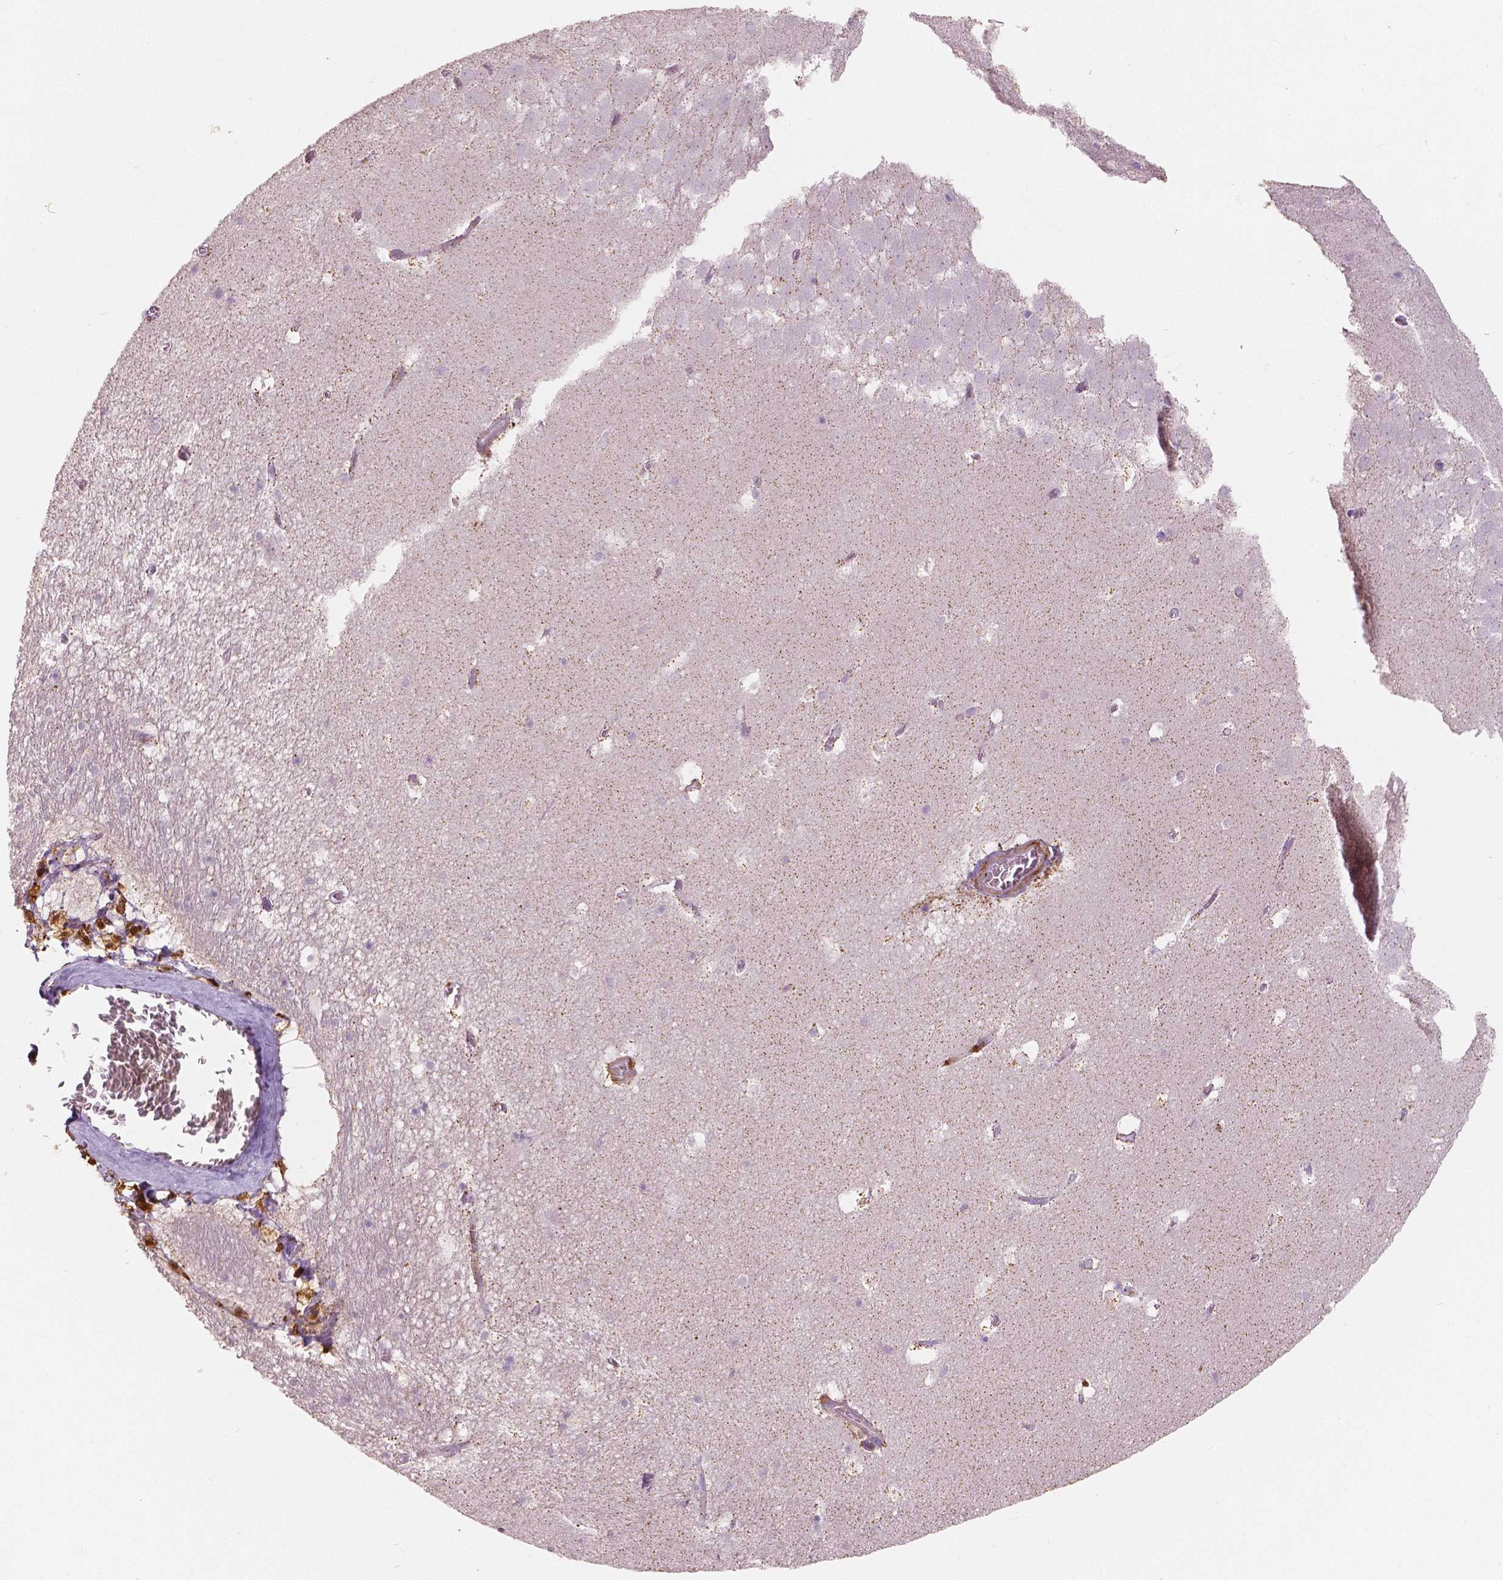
{"staining": {"intensity": "negative", "quantity": "none", "location": "none"}, "tissue": "hippocampus", "cell_type": "Glial cells", "image_type": "normal", "snomed": [{"axis": "morphology", "description": "Normal tissue, NOS"}, {"axis": "topography", "description": "Hippocampus"}], "caption": "The immunohistochemistry (IHC) image has no significant staining in glial cells of hippocampus.", "gene": "S100A4", "patient": {"sex": "male", "age": 45}}